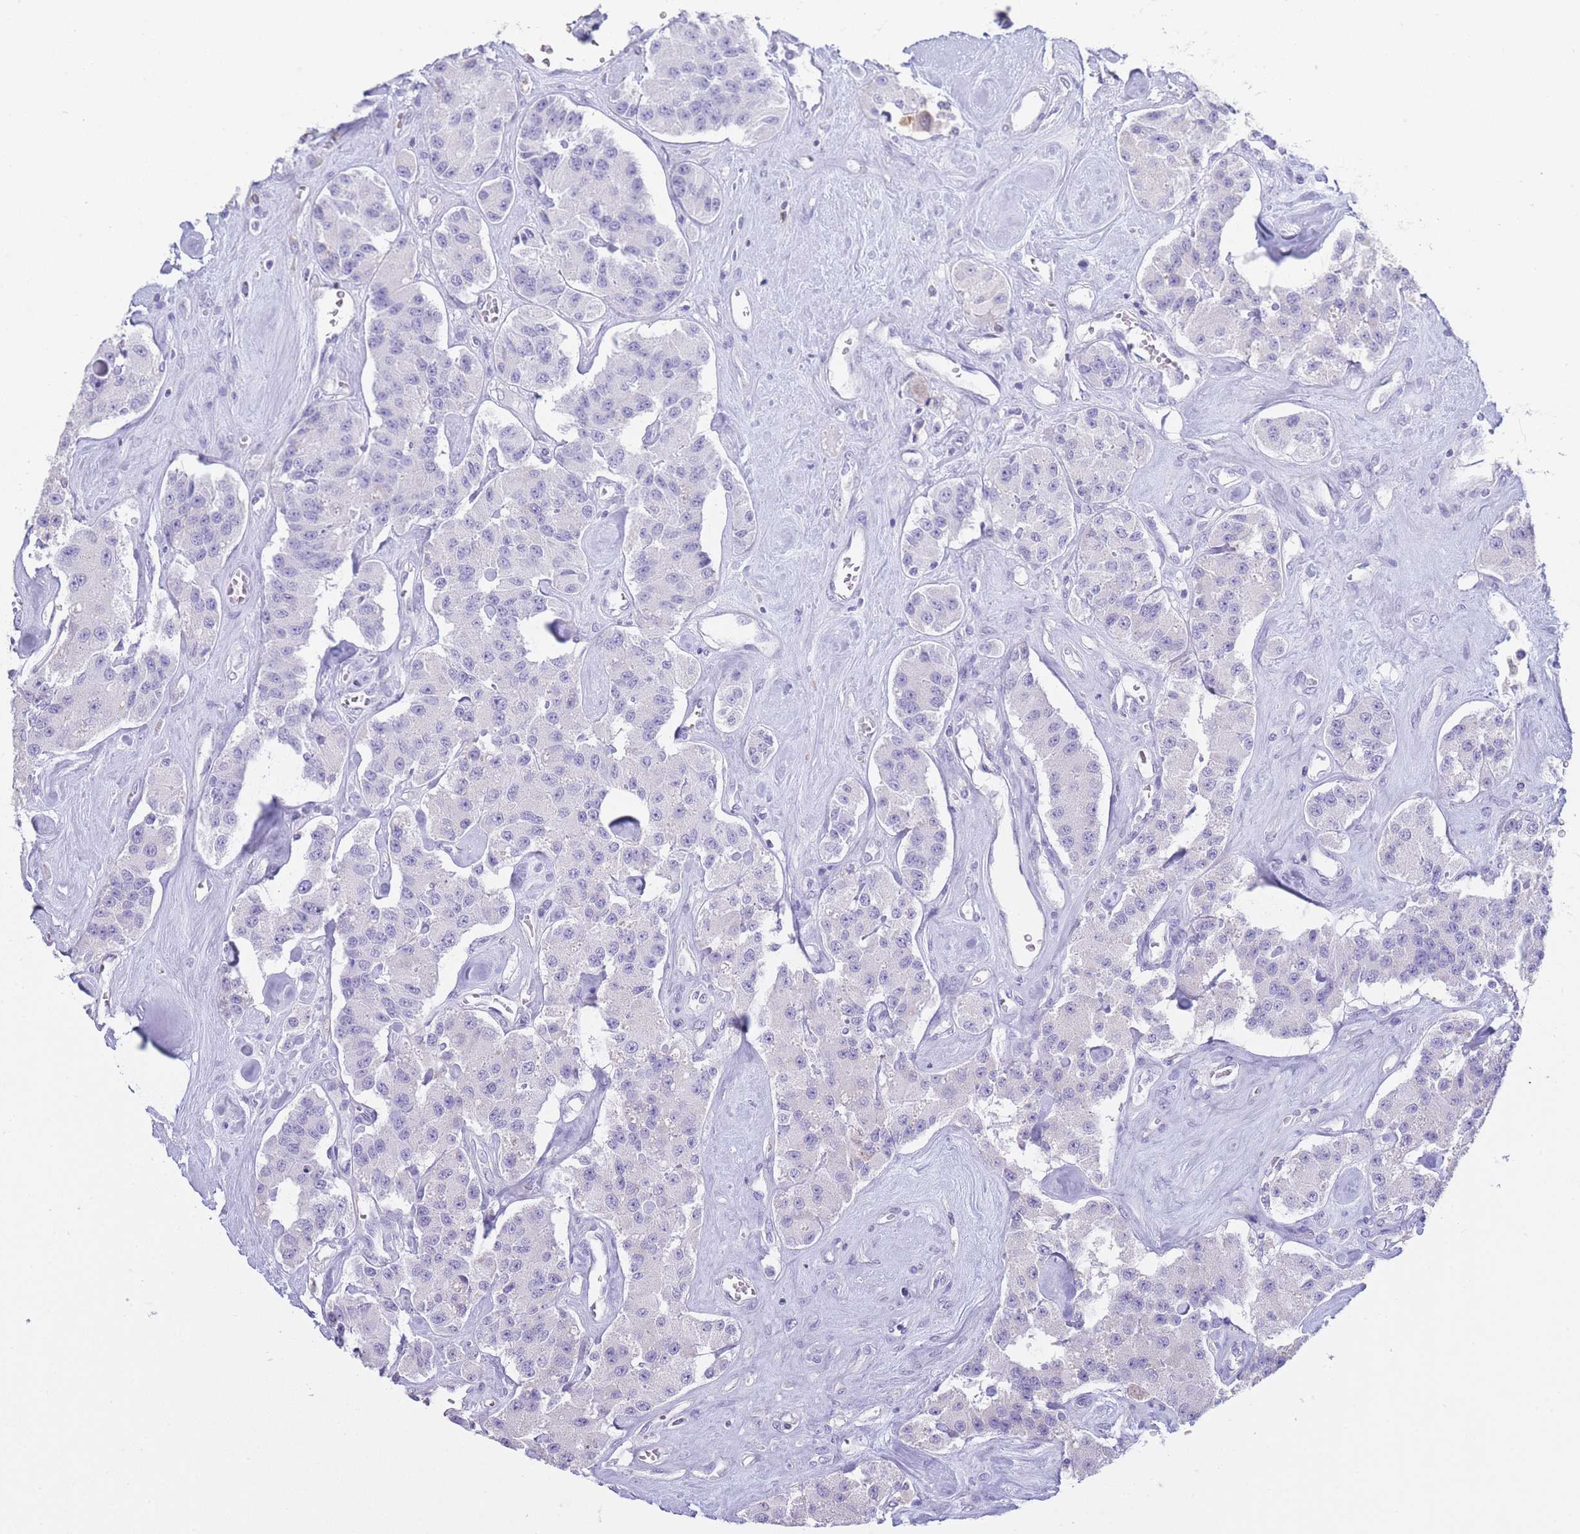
{"staining": {"intensity": "negative", "quantity": "none", "location": "none"}, "tissue": "carcinoid", "cell_type": "Tumor cells", "image_type": "cancer", "snomed": [{"axis": "morphology", "description": "Carcinoid, malignant, NOS"}, {"axis": "topography", "description": "Pancreas"}], "caption": "IHC histopathology image of neoplastic tissue: malignant carcinoid stained with DAB (3,3'-diaminobenzidine) displays no significant protein staining in tumor cells.", "gene": "CD37", "patient": {"sex": "male", "age": 41}}